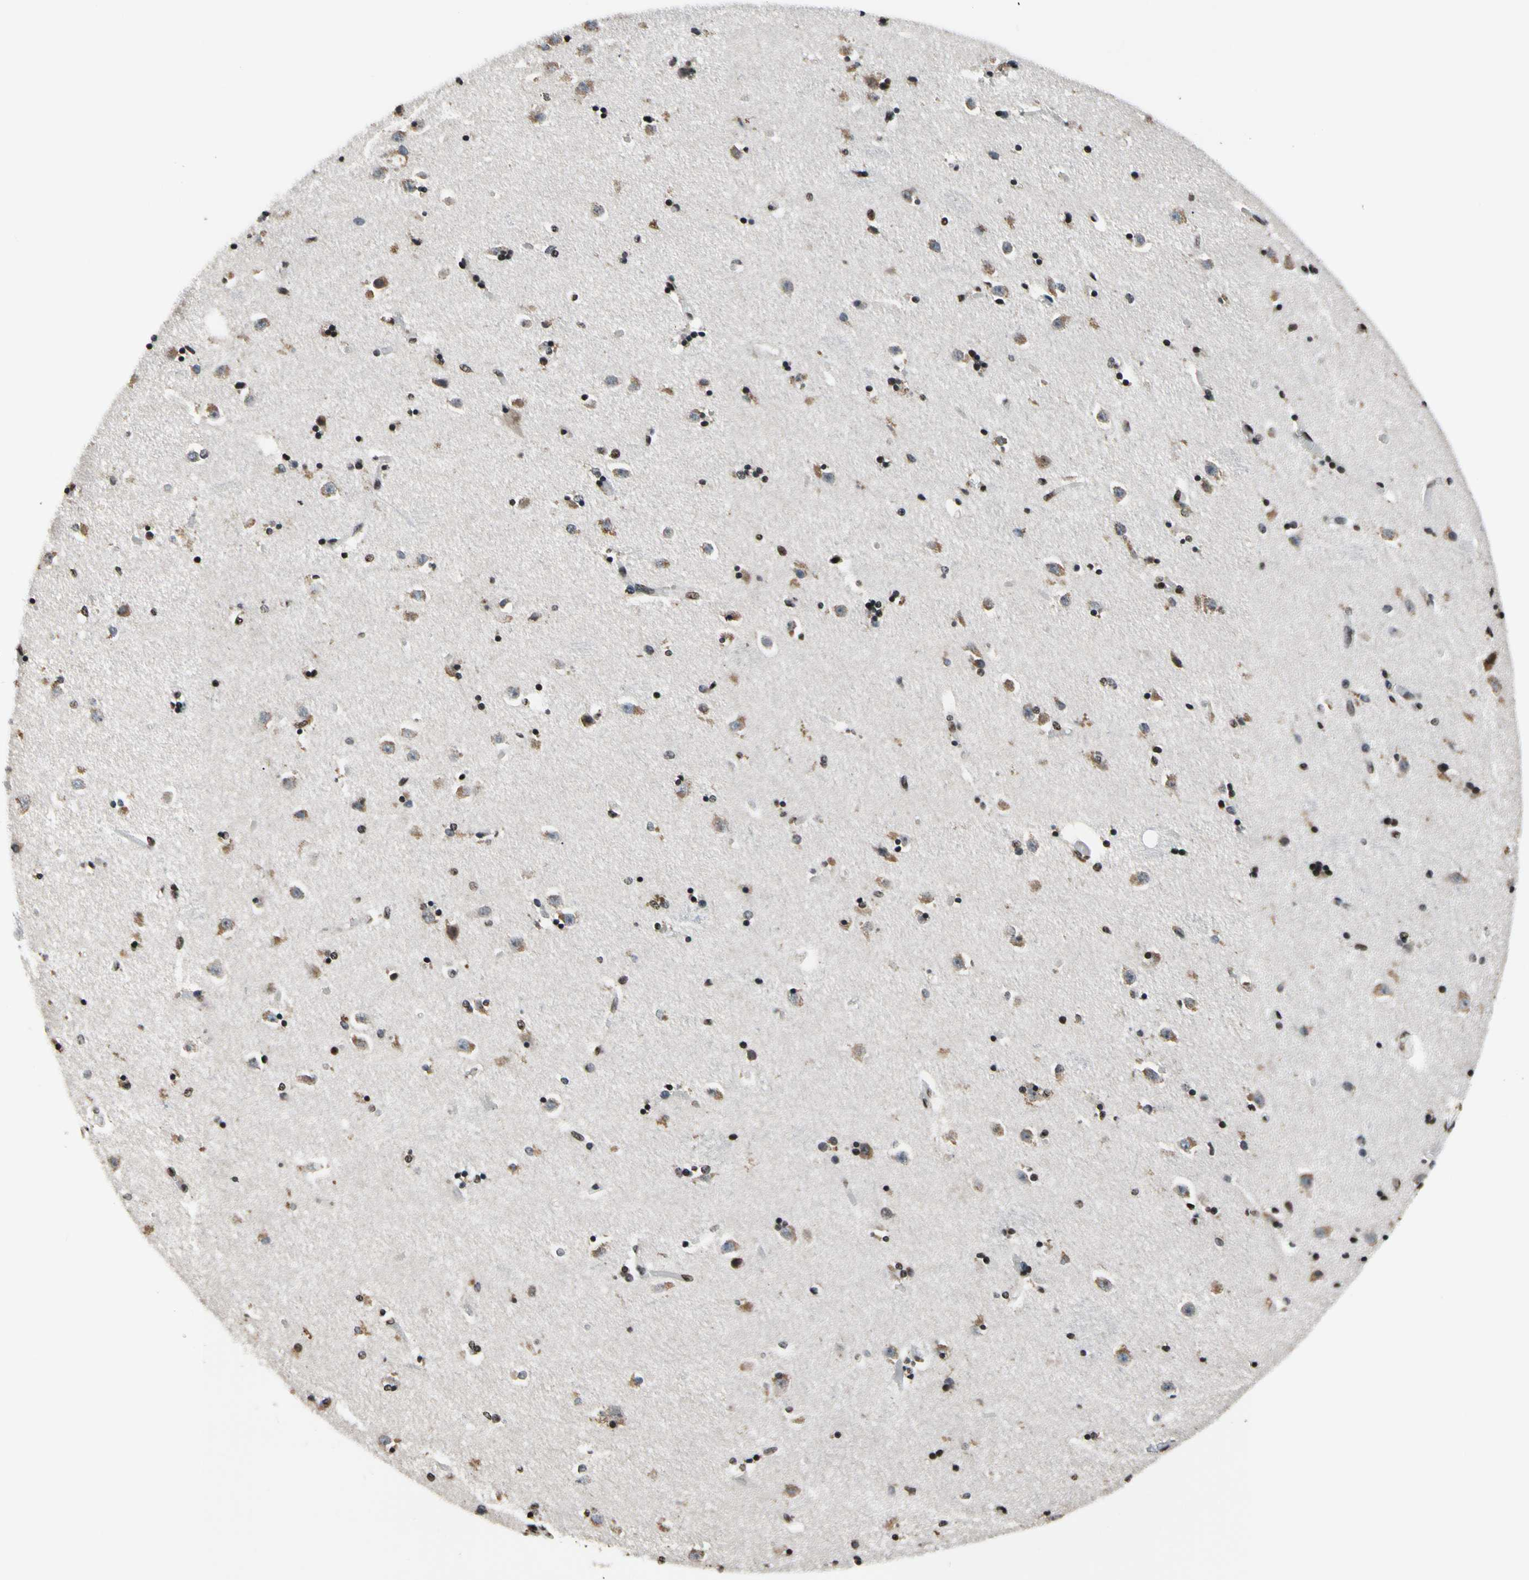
{"staining": {"intensity": "moderate", "quantity": ">75%", "location": "nuclear"}, "tissue": "caudate", "cell_type": "Glial cells", "image_type": "normal", "snomed": [{"axis": "morphology", "description": "Normal tissue, NOS"}, {"axis": "topography", "description": "Lateral ventricle wall"}], "caption": "Caudate stained with a brown dye shows moderate nuclear positive staining in approximately >75% of glial cells.", "gene": "RECQL", "patient": {"sex": "female", "age": 54}}